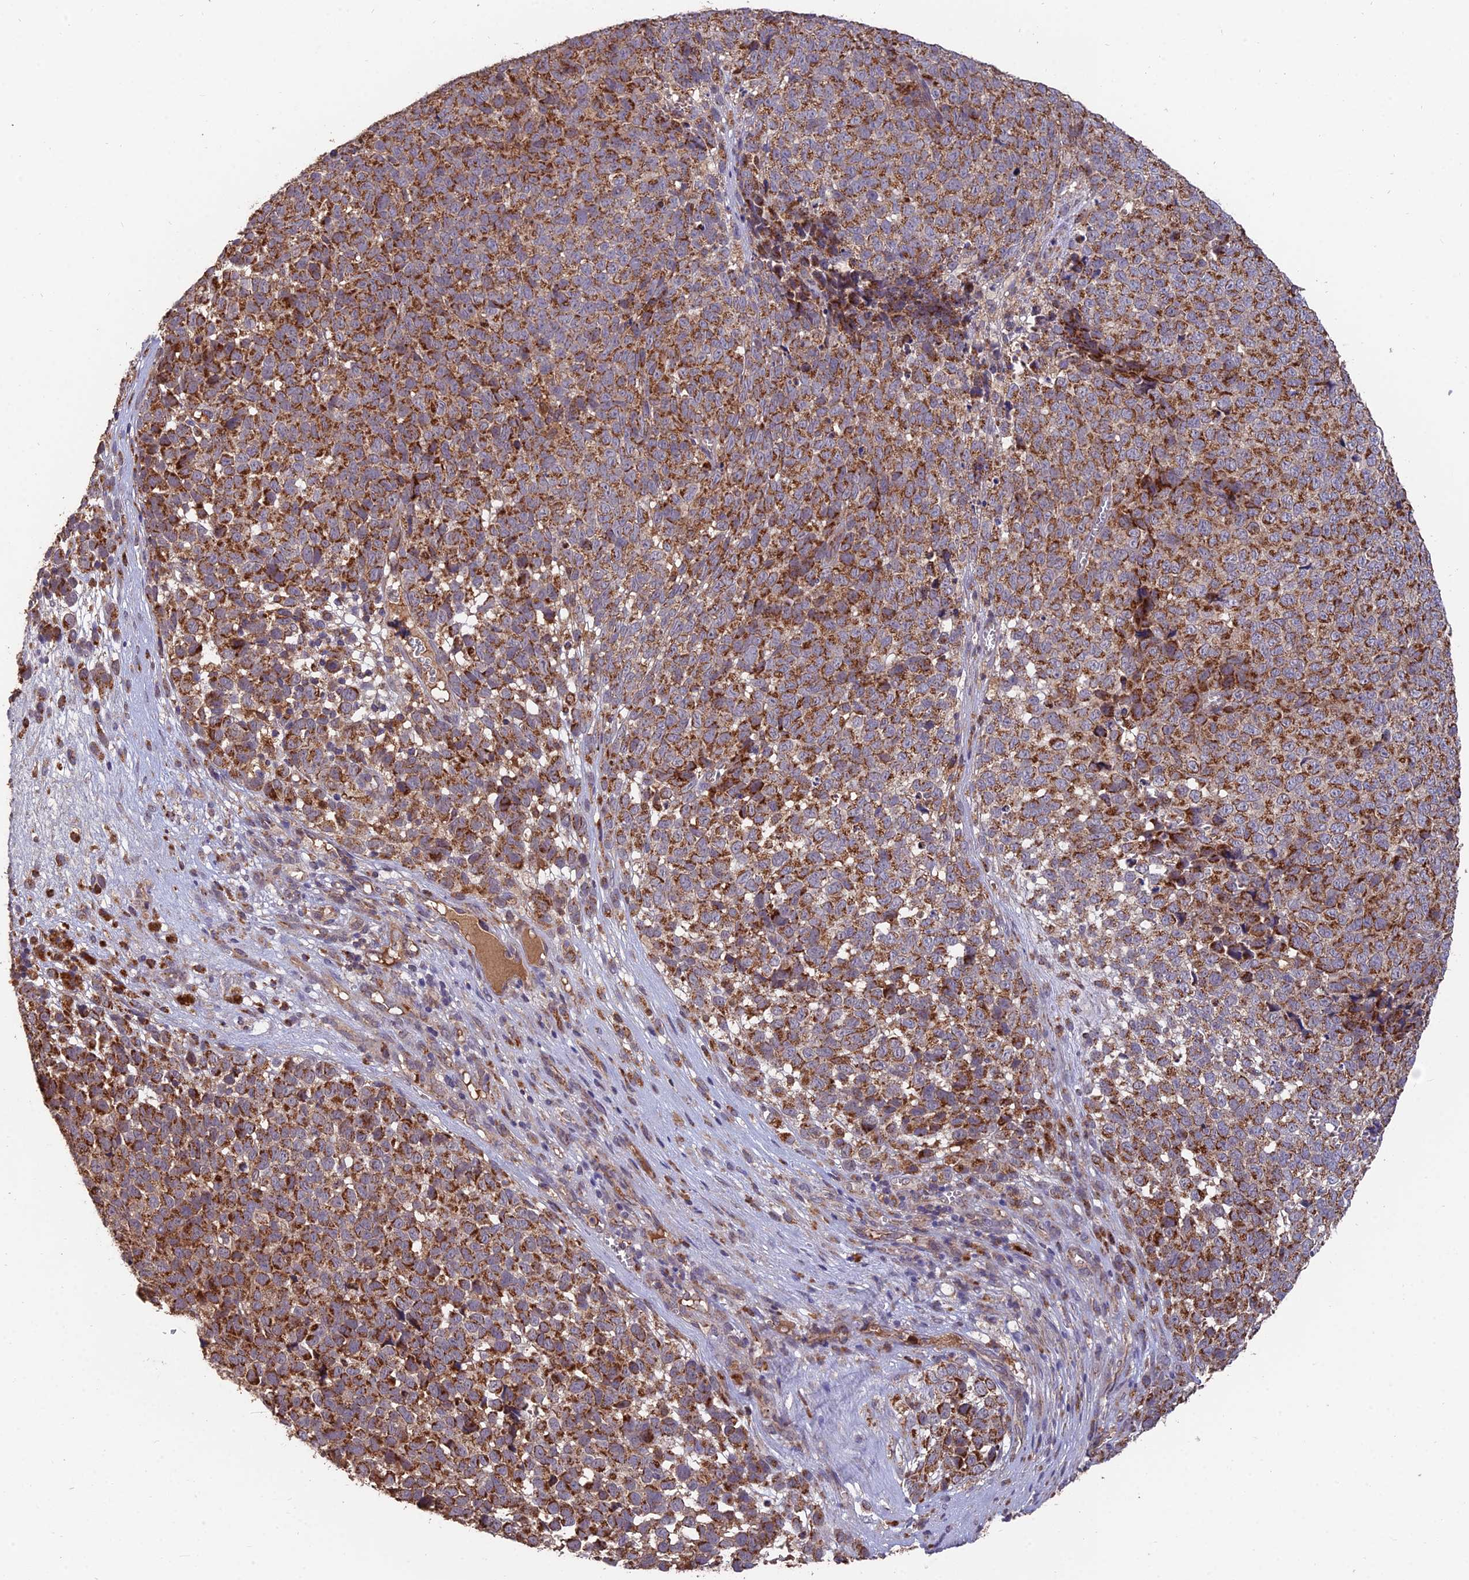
{"staining": {"intensity": "strong", "quantity": ">75%", "location": "cytoplasmic/membranous"}, "tissue": "melanoma", "cell_type": "Tumor cells", "image_type": "cancer", "snomed": [{"axis": "morphology", "description": "Malignant melanoma, NOS"}, {"axis": "topography", "description": "Nose, NOS"}], "caption": "A brown stain labels strong cytoplasmic/membranous expression of a protein in melanoma tumor cells.", "gene": "IFT22", "patient": {"sex": "female", "age": 48}}